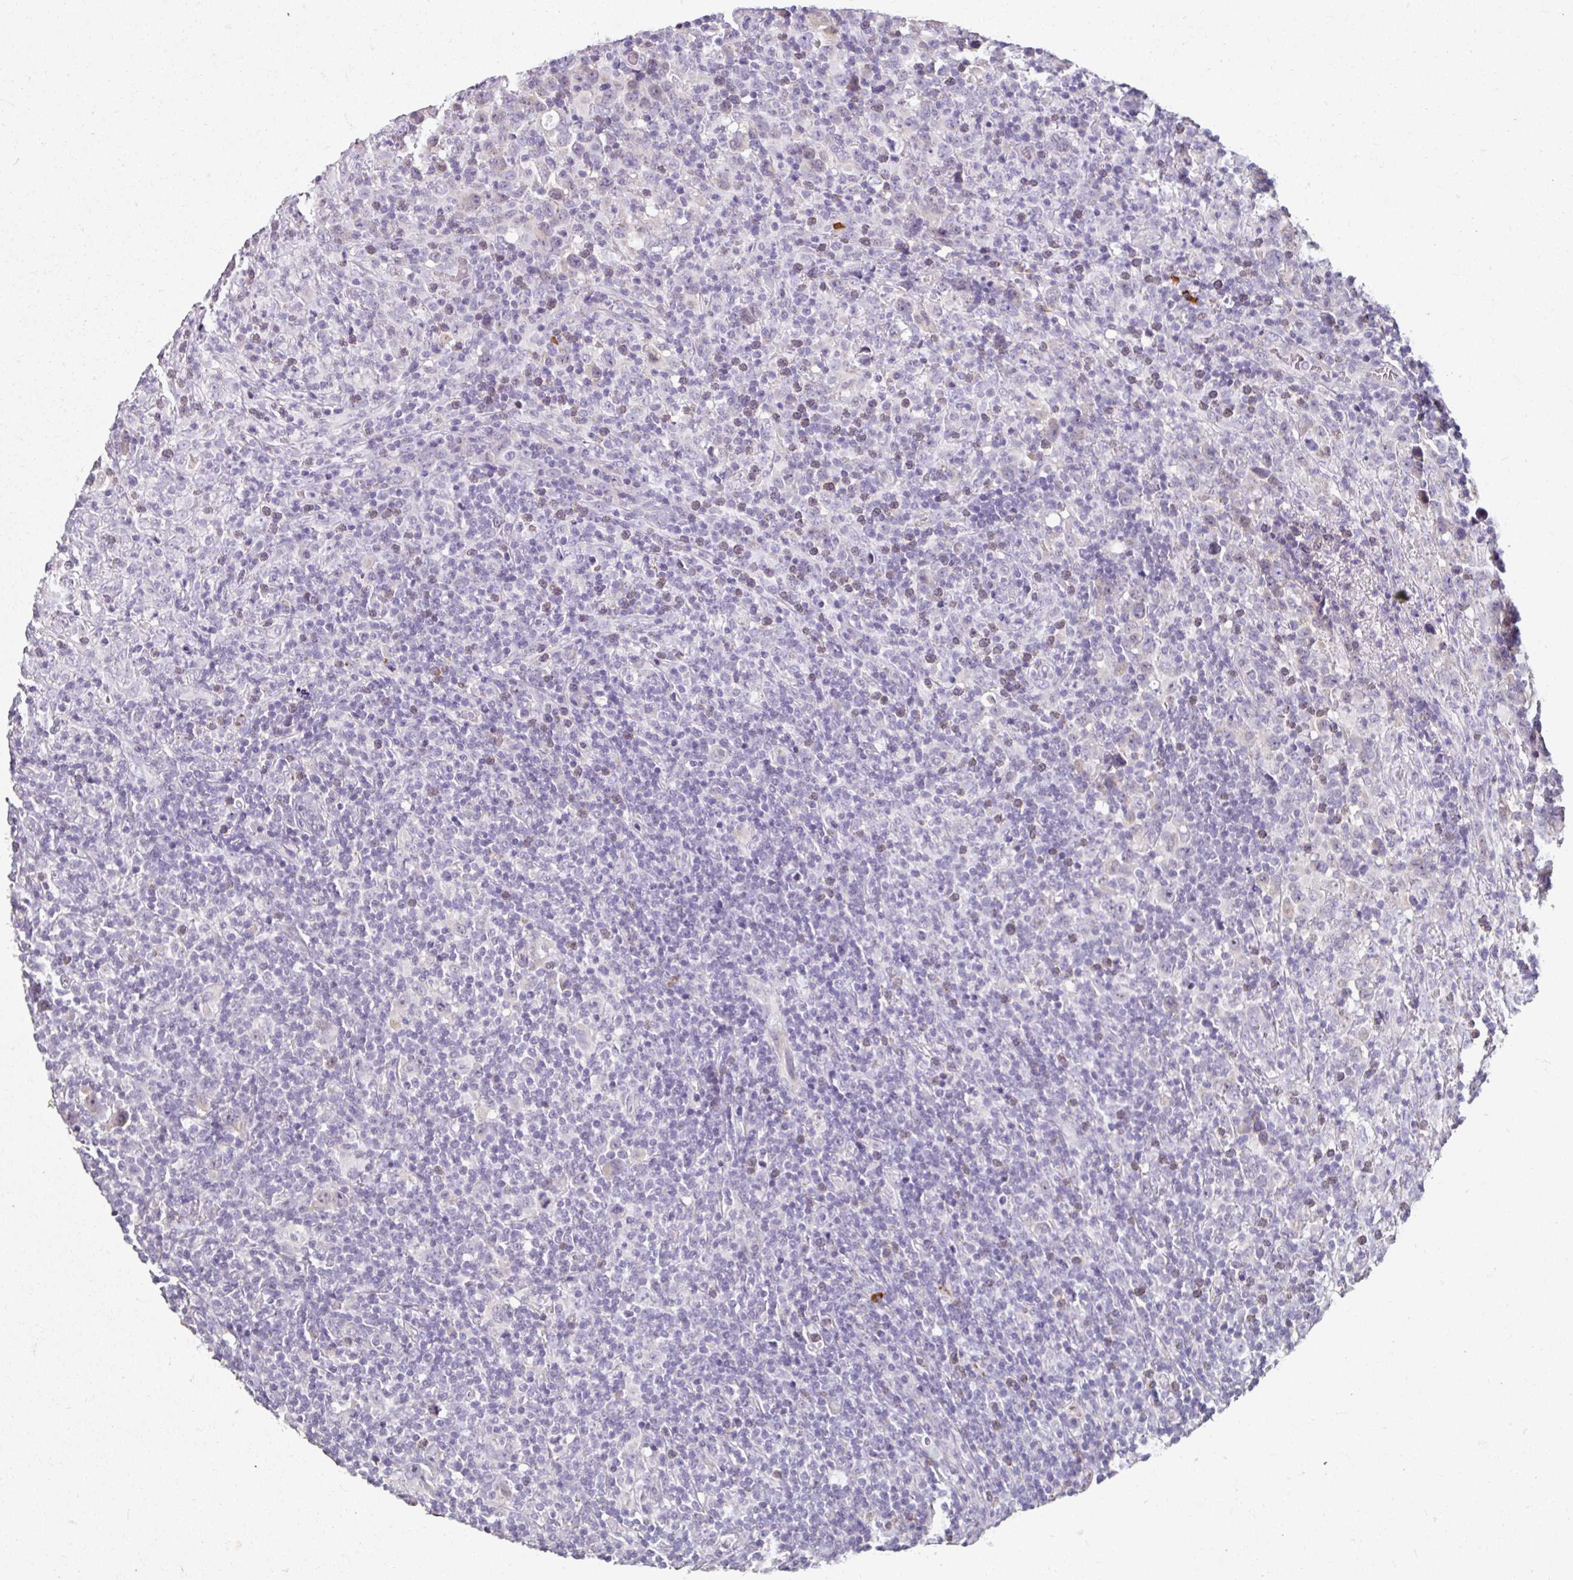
{"staining": {"intensity": "negative", "quantity": "none", "location": "none"}, "tissue": "lymphoma", "cell_type": "Tumor cells", "image_type": "cancer", "snomed": [{"axis": "morphology", "description": "Hodgkin's disease, NOS"}, {"axis": "topography", "description": "Lymph node"}], "caption": "A photomicrograph of human lymphoma is negative for staining in tumor cells.", "gene": "FHAD1", "patient": {"sex": "female", "age": 18}}